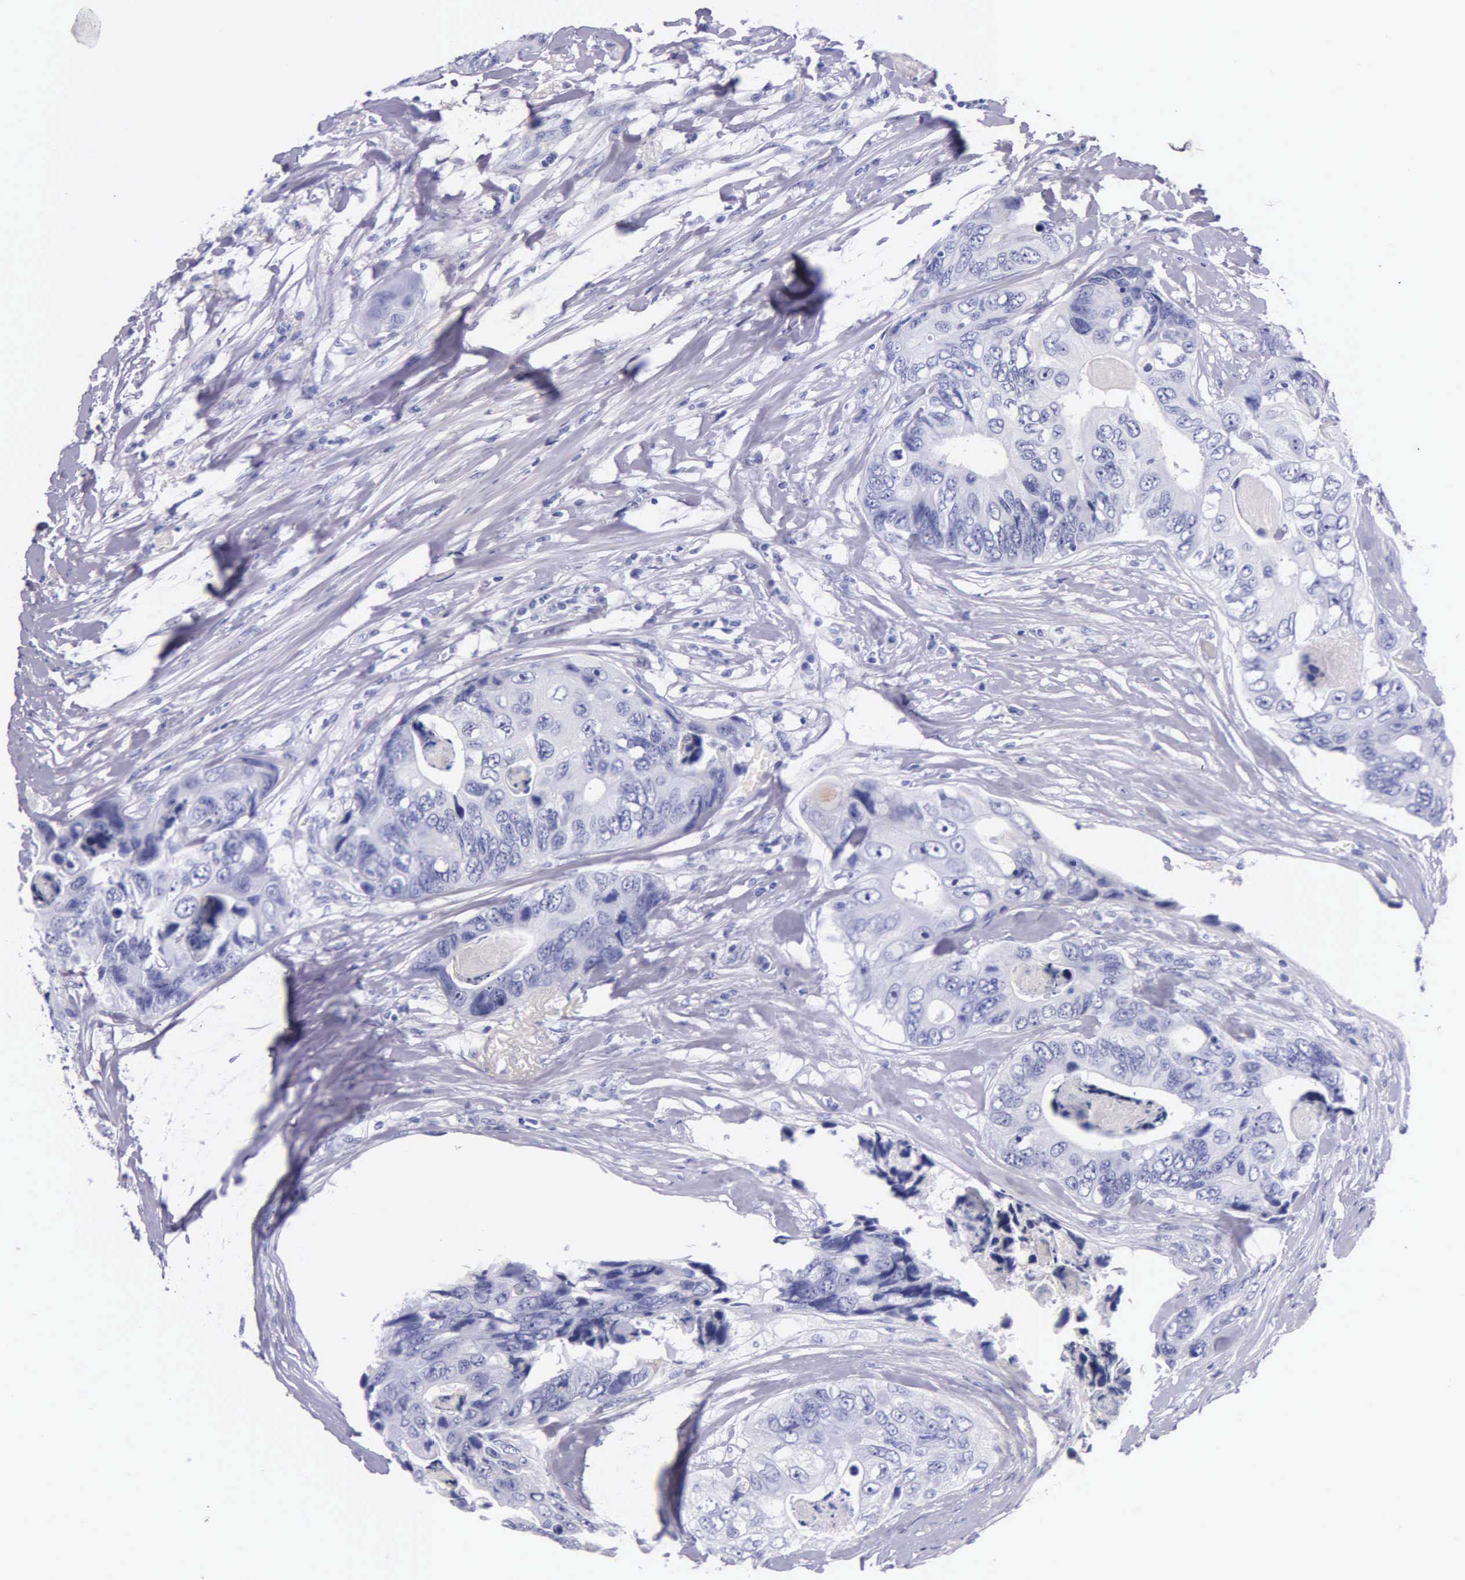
{"staining": {"intensity": "negative", "quantity": "none", "location": "none"}, "tissue": "colorectal cancer", "cell_type": "Tumor cells", "image_type": "cancer", "snomed": [{"axis": "morphology", "description": "Adenocarcinoma, NOS"}, {"axis": "topography", "description": "Colon"}], "caption": "High power microscopy histopathology image of an immunohistochemistry image of colorectal cancer (adenocarcinoma), revealing no significant positivity in tumor cells.", "gene": "KLK3", "patient": {"sex": "female", "age": 86}}